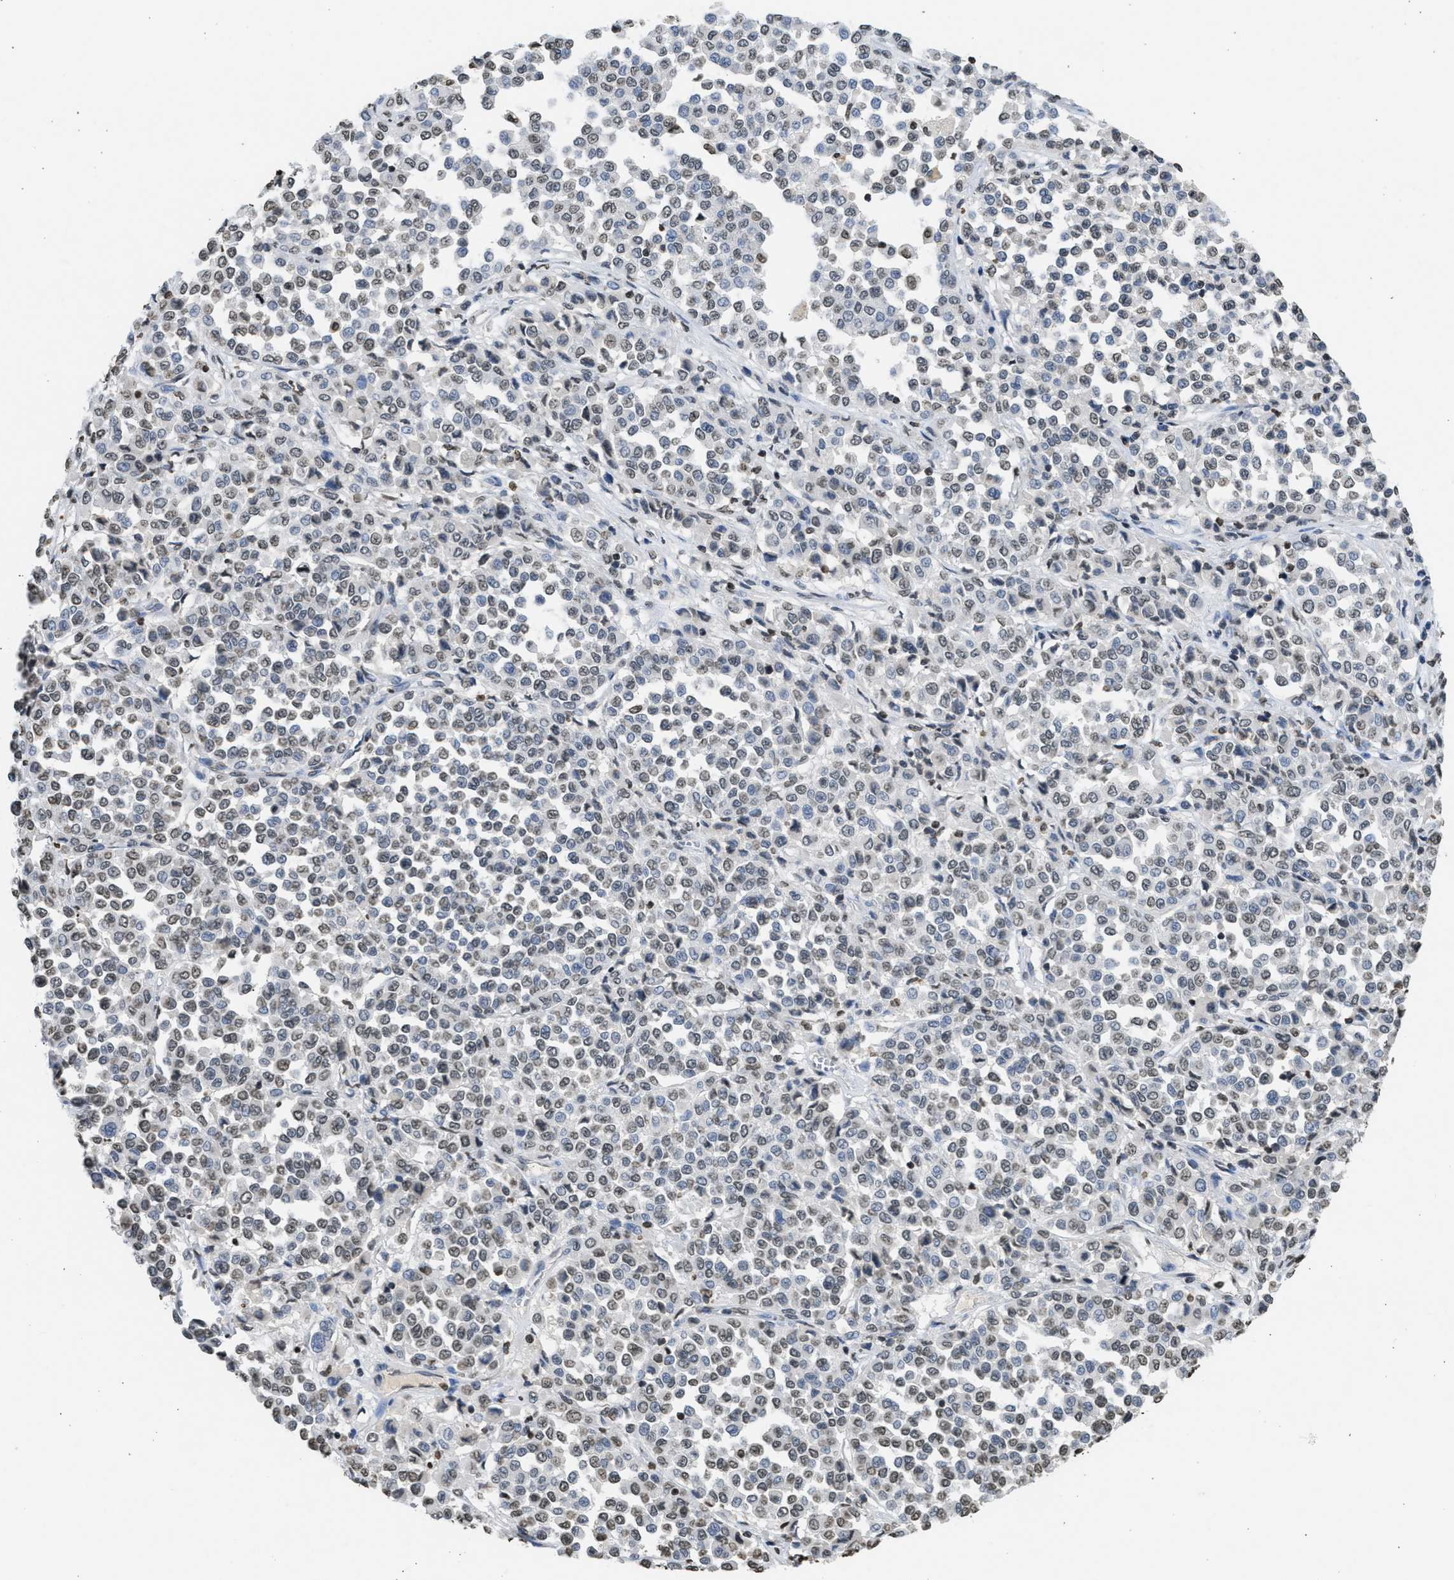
{"staining": {"intensity": "weak", "quantity": "25%-75%", "location": "nuclear"}, "tissue": "melanoma", "cell_type": "Tumor cells", "image_type": "cancer", "snomed": [{"axis": "morphology", "description": "Malignant melanoma, Metastatic site"}, {"axis": "topography", "description": "Pancreas"}], "caption": "Protein staining displays weak nuclear expression in approximately 25%-75% of tumor cells in melanoma.", "gene": "RRAGC", "patient": {"sex": "female", "age": 30}}